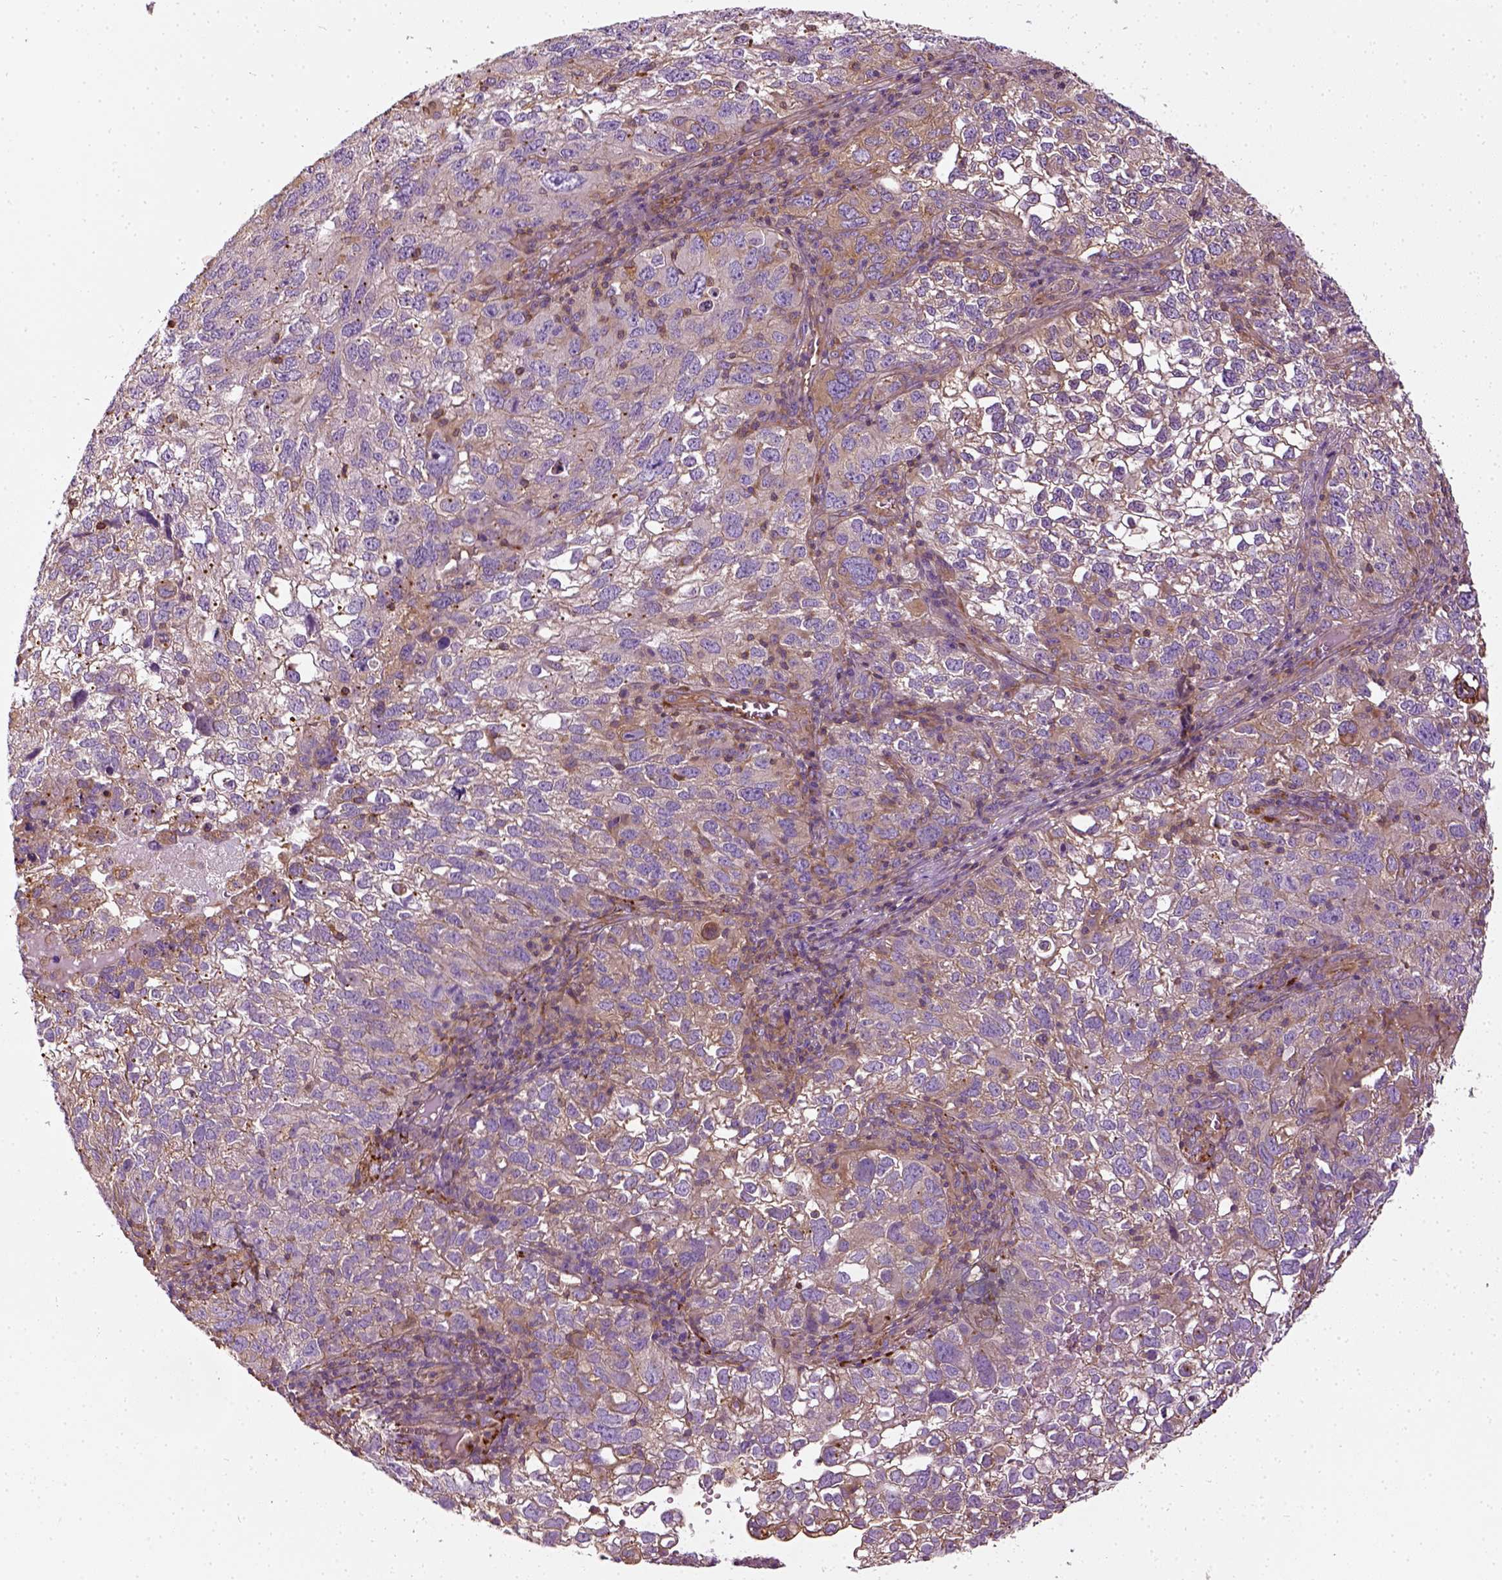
{"staining": {"intensity": "negative", "quantity": "none", "location": "none"}, "tissue": "cervical cancer", "cell_type": "Tumor cells", "image_type": "cancer", "snomed": [{"axis": "morphology", "description": "Squamous cell carcinoma, NOS"}, {"axis": "topography", "description": "Cervix"}], "caption": "Tumor cells show no significant staining in cervical cancer.", "gene": "COL6A2", "patient": {"sex": "female", "age": 55}}